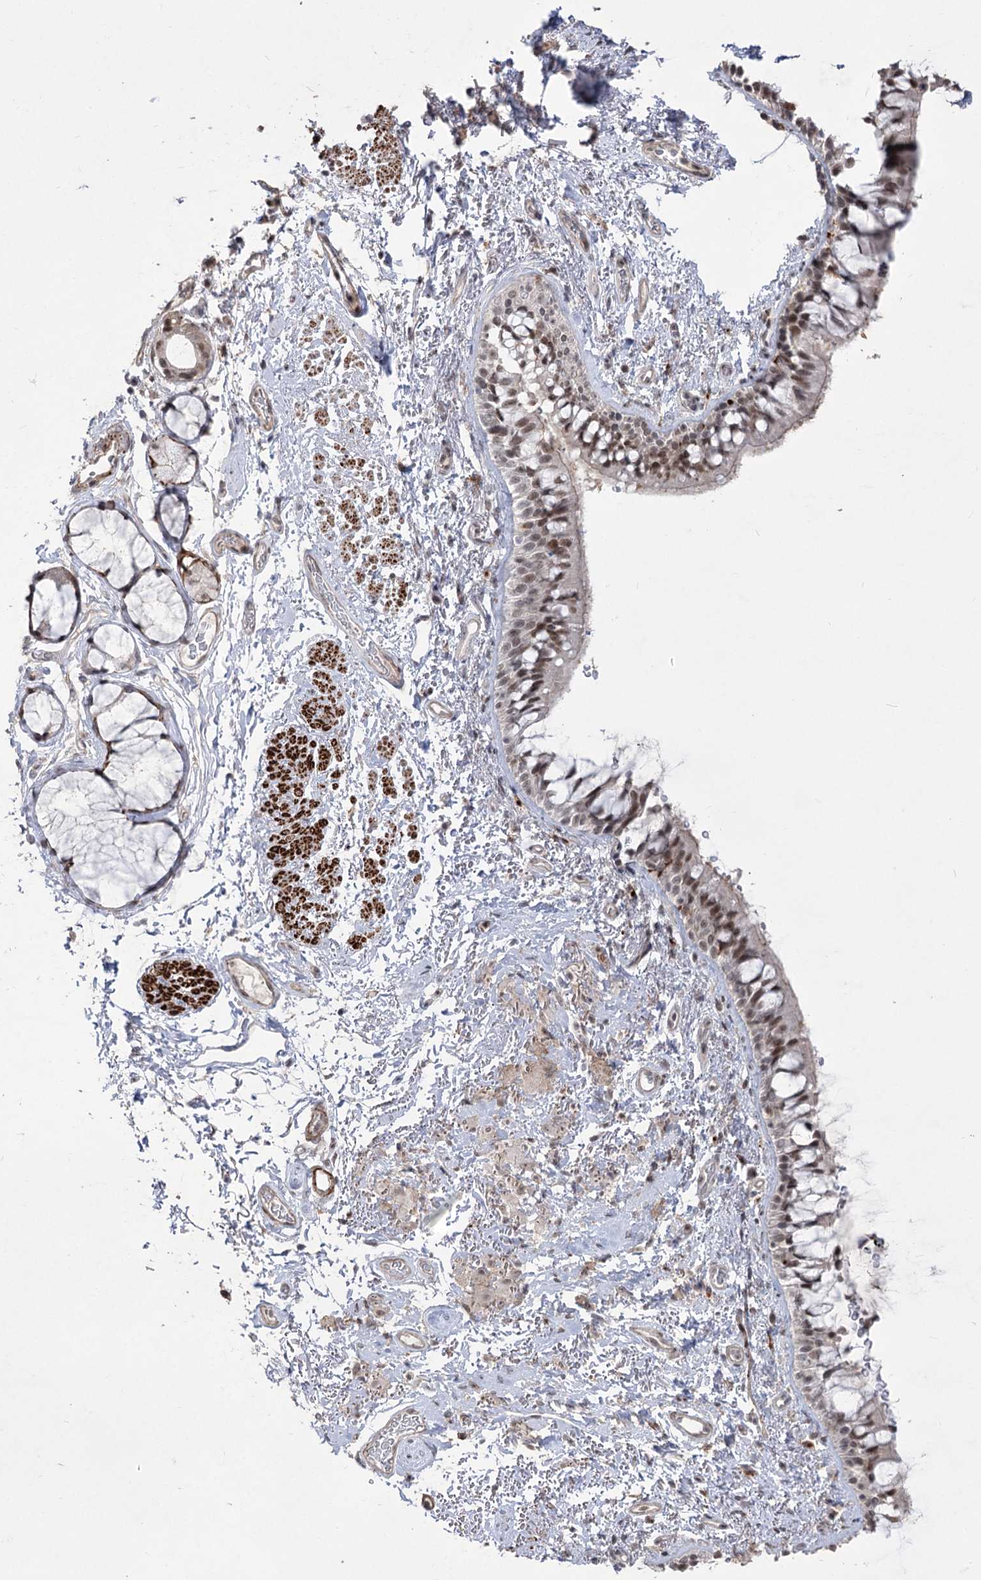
{"staining": {"intensity": "moderate", "quantity": ">75%", "location": "nuclear"}, "tissue": "bronchus", "cell_type": "Respiratory epithelial cells", "image_type": "normal", "snomed": [{"axis": "morphology", "description": "Normal tissue, NOS"}, {"axis": "topography", "description": "Cartilage tissue"}, {"axis": "topography", "description": "Bronchus"}], "caption": "This is an image of immunohistochemistry staining of normal bronchus, which shows moderate positivity in the nuclear of respiratory epithelial cells.", "gene": "ZSCAN23", "patient": {"sex": "female", "age": 73}}